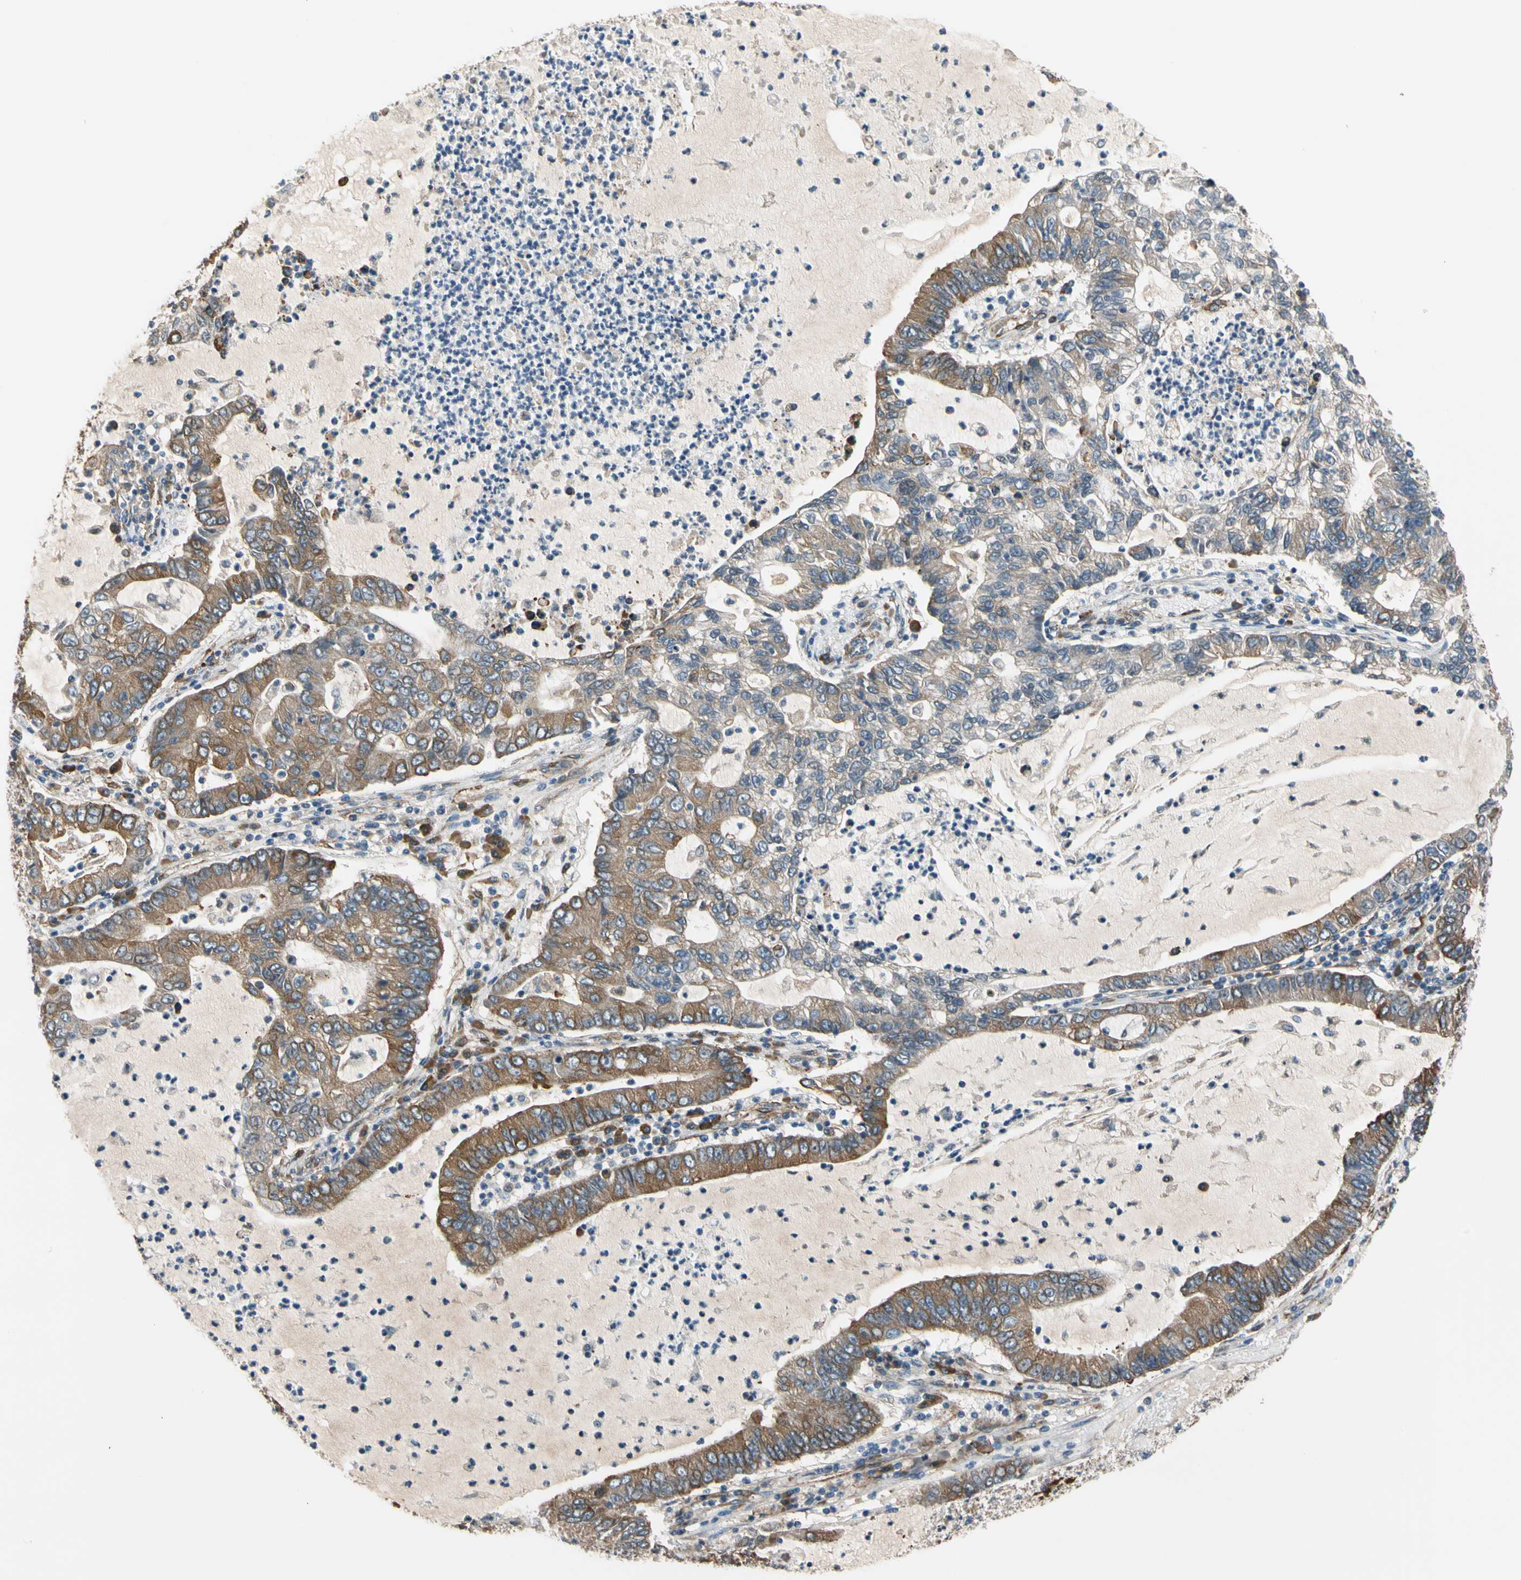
{"staining": {"intensity": "moderate", "quantity": ">75%", "location": "cytoplasmic/membranous"}, "tissue": "lung cancer", "cell_type": "Tumor cells", "image_type": "cancer", "snomed": [{"axis": "morphology", "description": "Adenocarcinoma, NOS"}, {"axis": "topography", "description": "Lung"}], "caption": "Immunohistochemical staining of human lung adenocarcinoma exhibits moderate cytoplasmic/membranous protein staining in about >75% of tumor cells.", "gene": "LIMK2", "patient": {"sex": "female", "age": 51}}